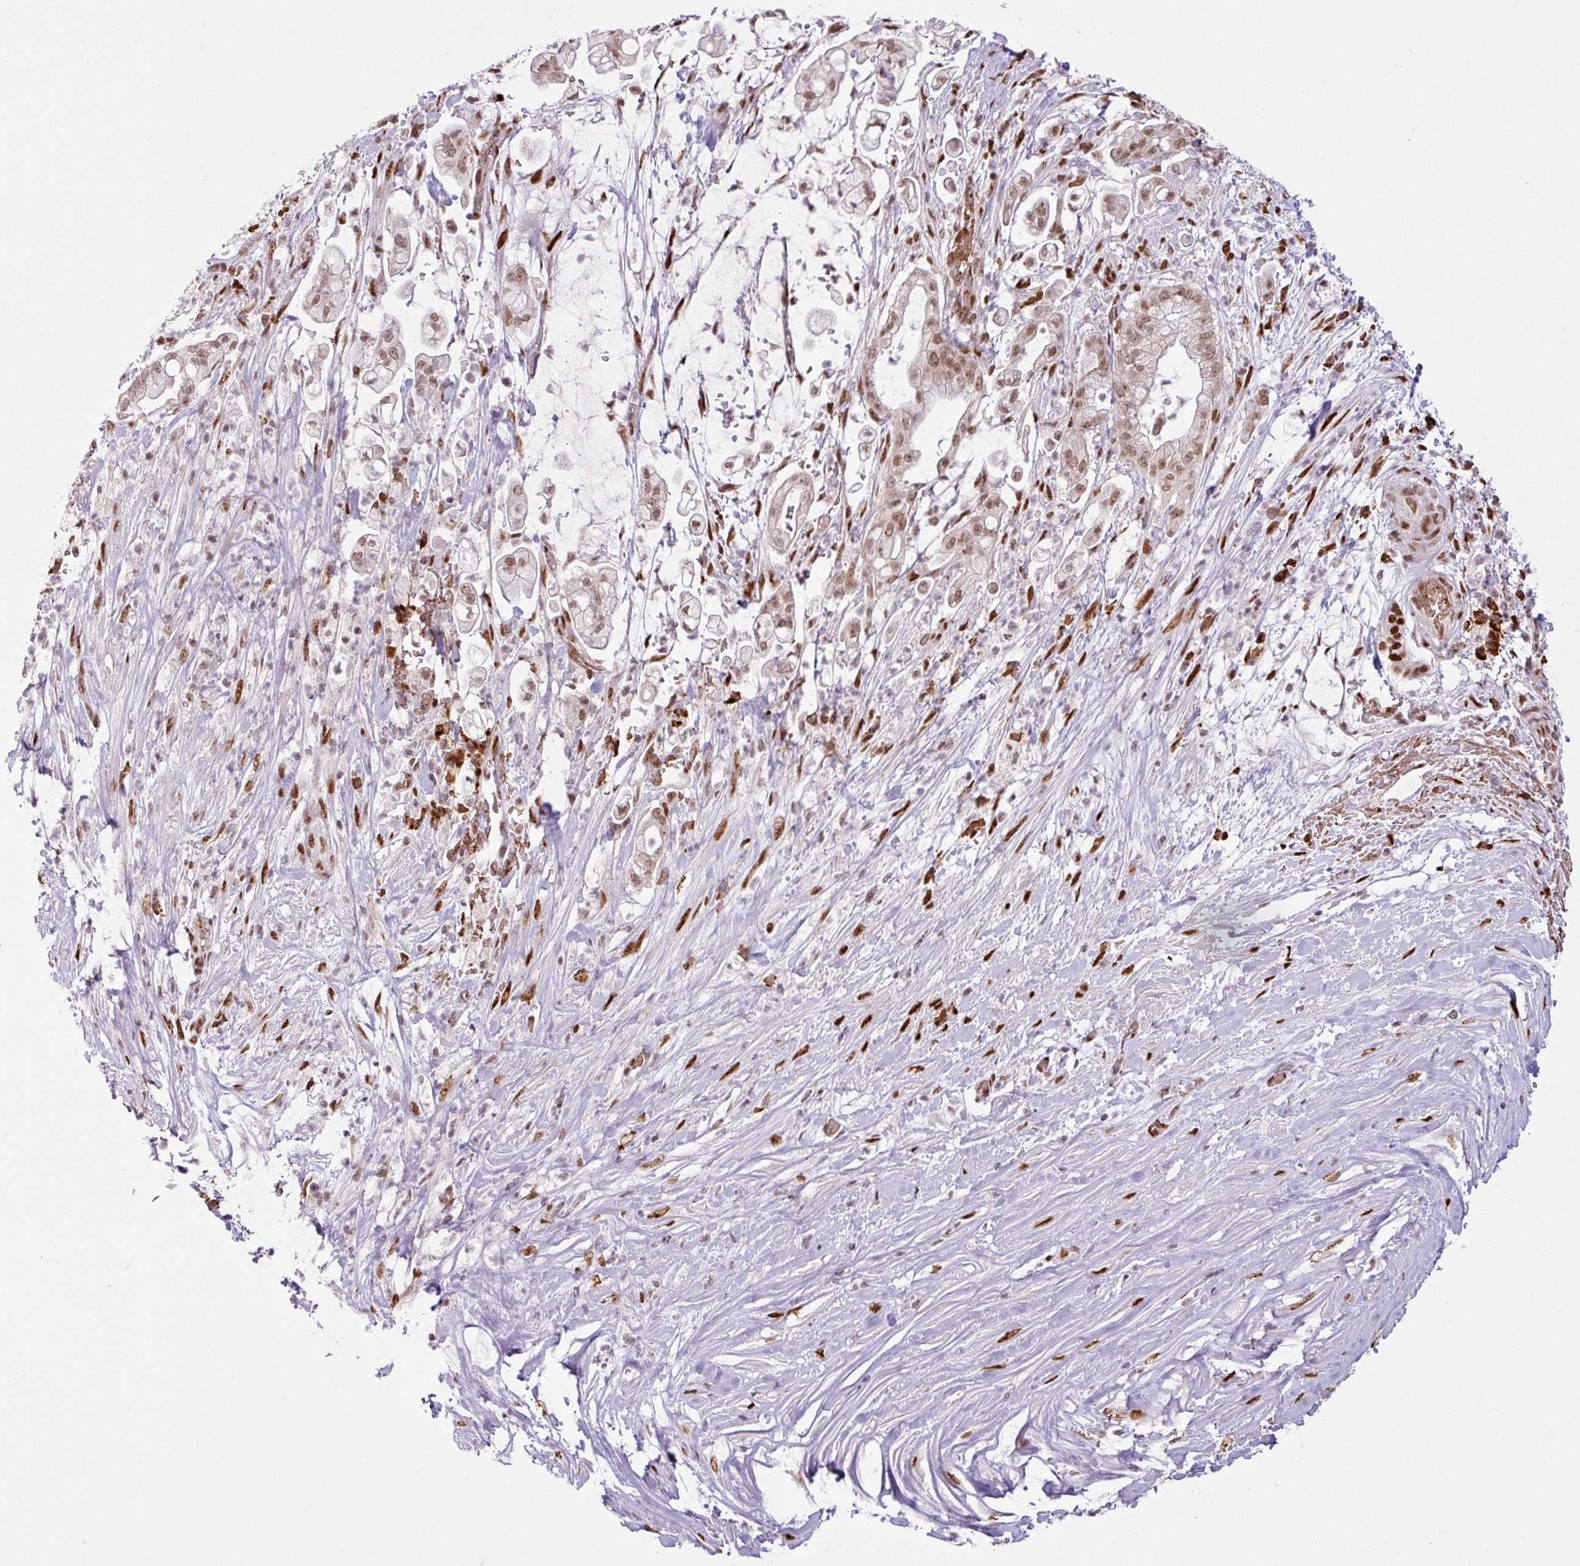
{"staining": {"intensity": "moderate", "quantity": ">75%", "location": "nuclear"}, "tissue": "pancreatic cancer", "cell_type": "Tumor cells", "image_type": "cancer", "snomed": [{"axis": "morphology", "description": "Adenocarcinoma, NOS"}, {"axis": "topography", "description": "Pancreas"}], "caption": "Human pancreatic cancer (adenocarcinoma) stained with a brown dye demonstrates moderate nuclear positive staining in approximately >75% of tumor cells.", "gene": "PRDM5", "patient": {"sex": "female", "age": 69}}